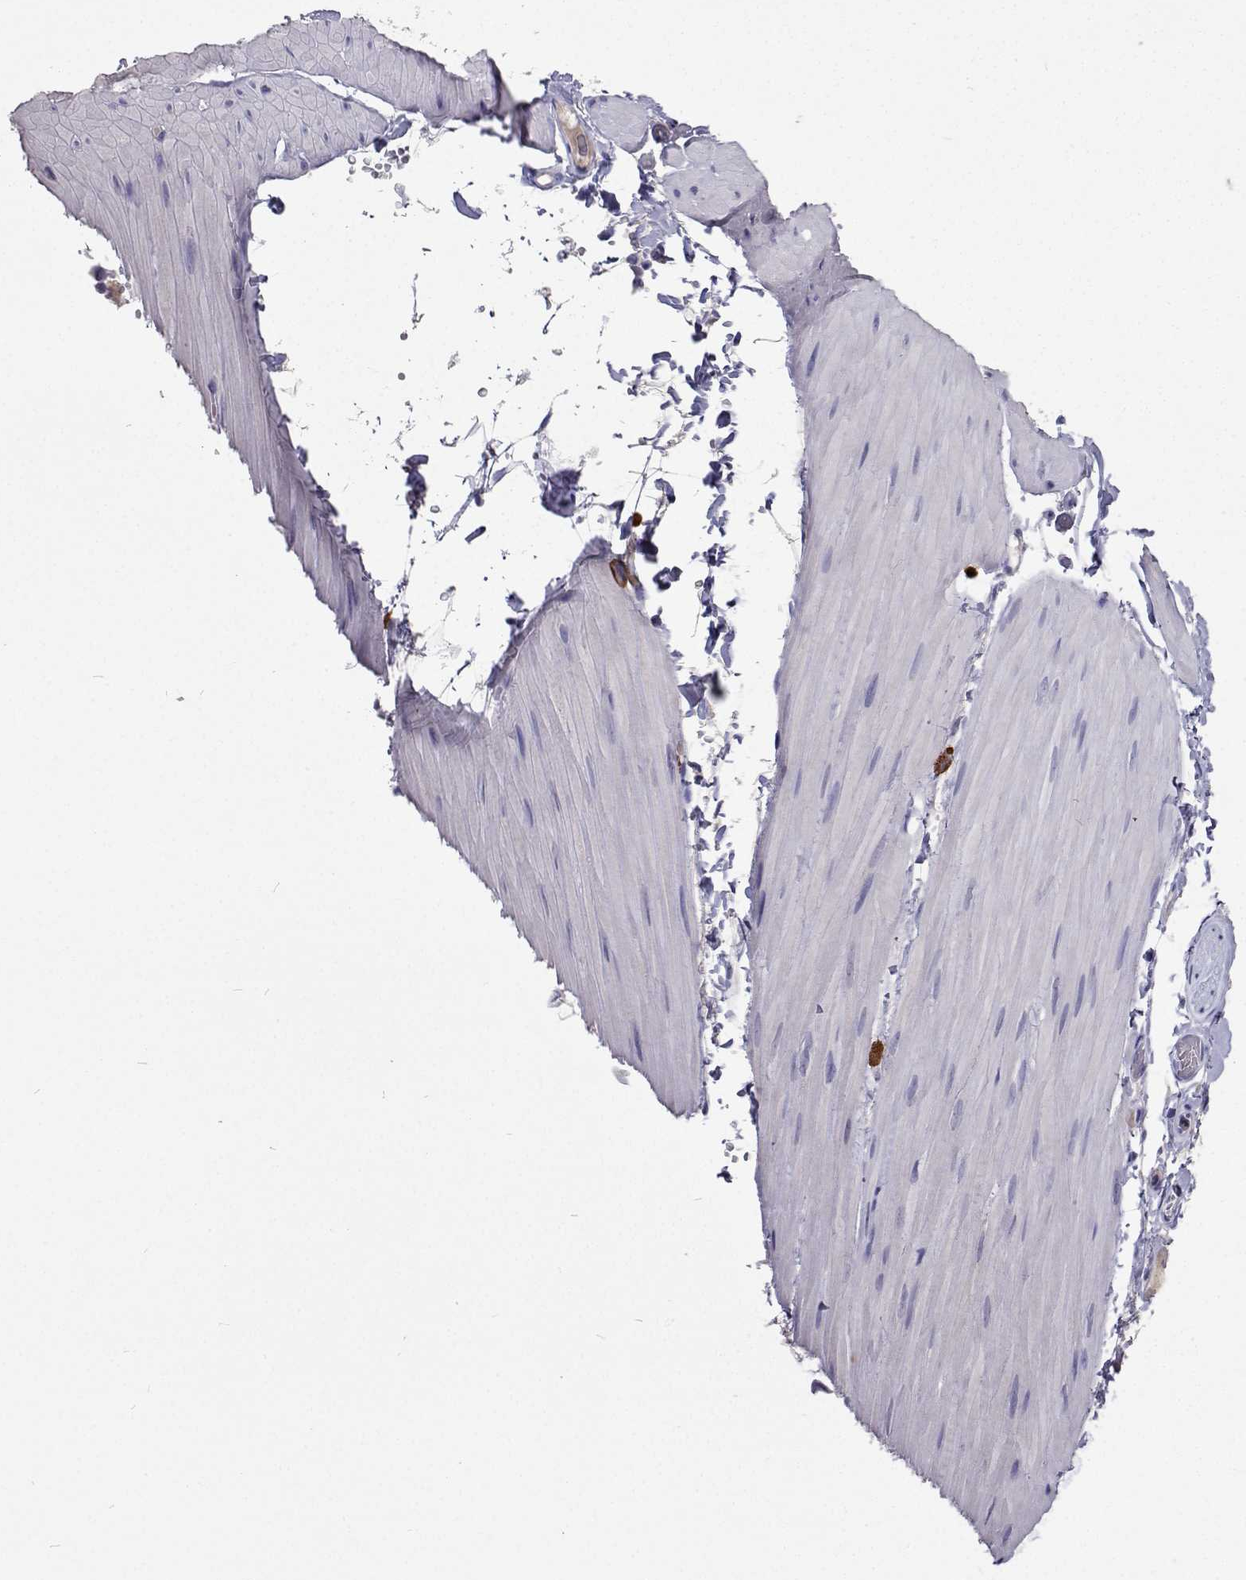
{"staining": {"intensity": "negative", "quantity": "none", "location": "none"}, "tissue": "adipose tissue", "cell_type": "Adipocytes", "image_type": "normal", "snomed": [{"axis": "morphology", "description": "Normal tissue, NOS"}, {"axis": "topography", "description": "Smooth muscle"}, {"axis": "topography", "description": "Peripheral nerve tissue"}], "caption": "Human adipose tissue stained for a protein using IHC demonstrates no positivity in adipocytes.", "gene": "CFAP44", "patient": {"sex": "male", "age": 58}}